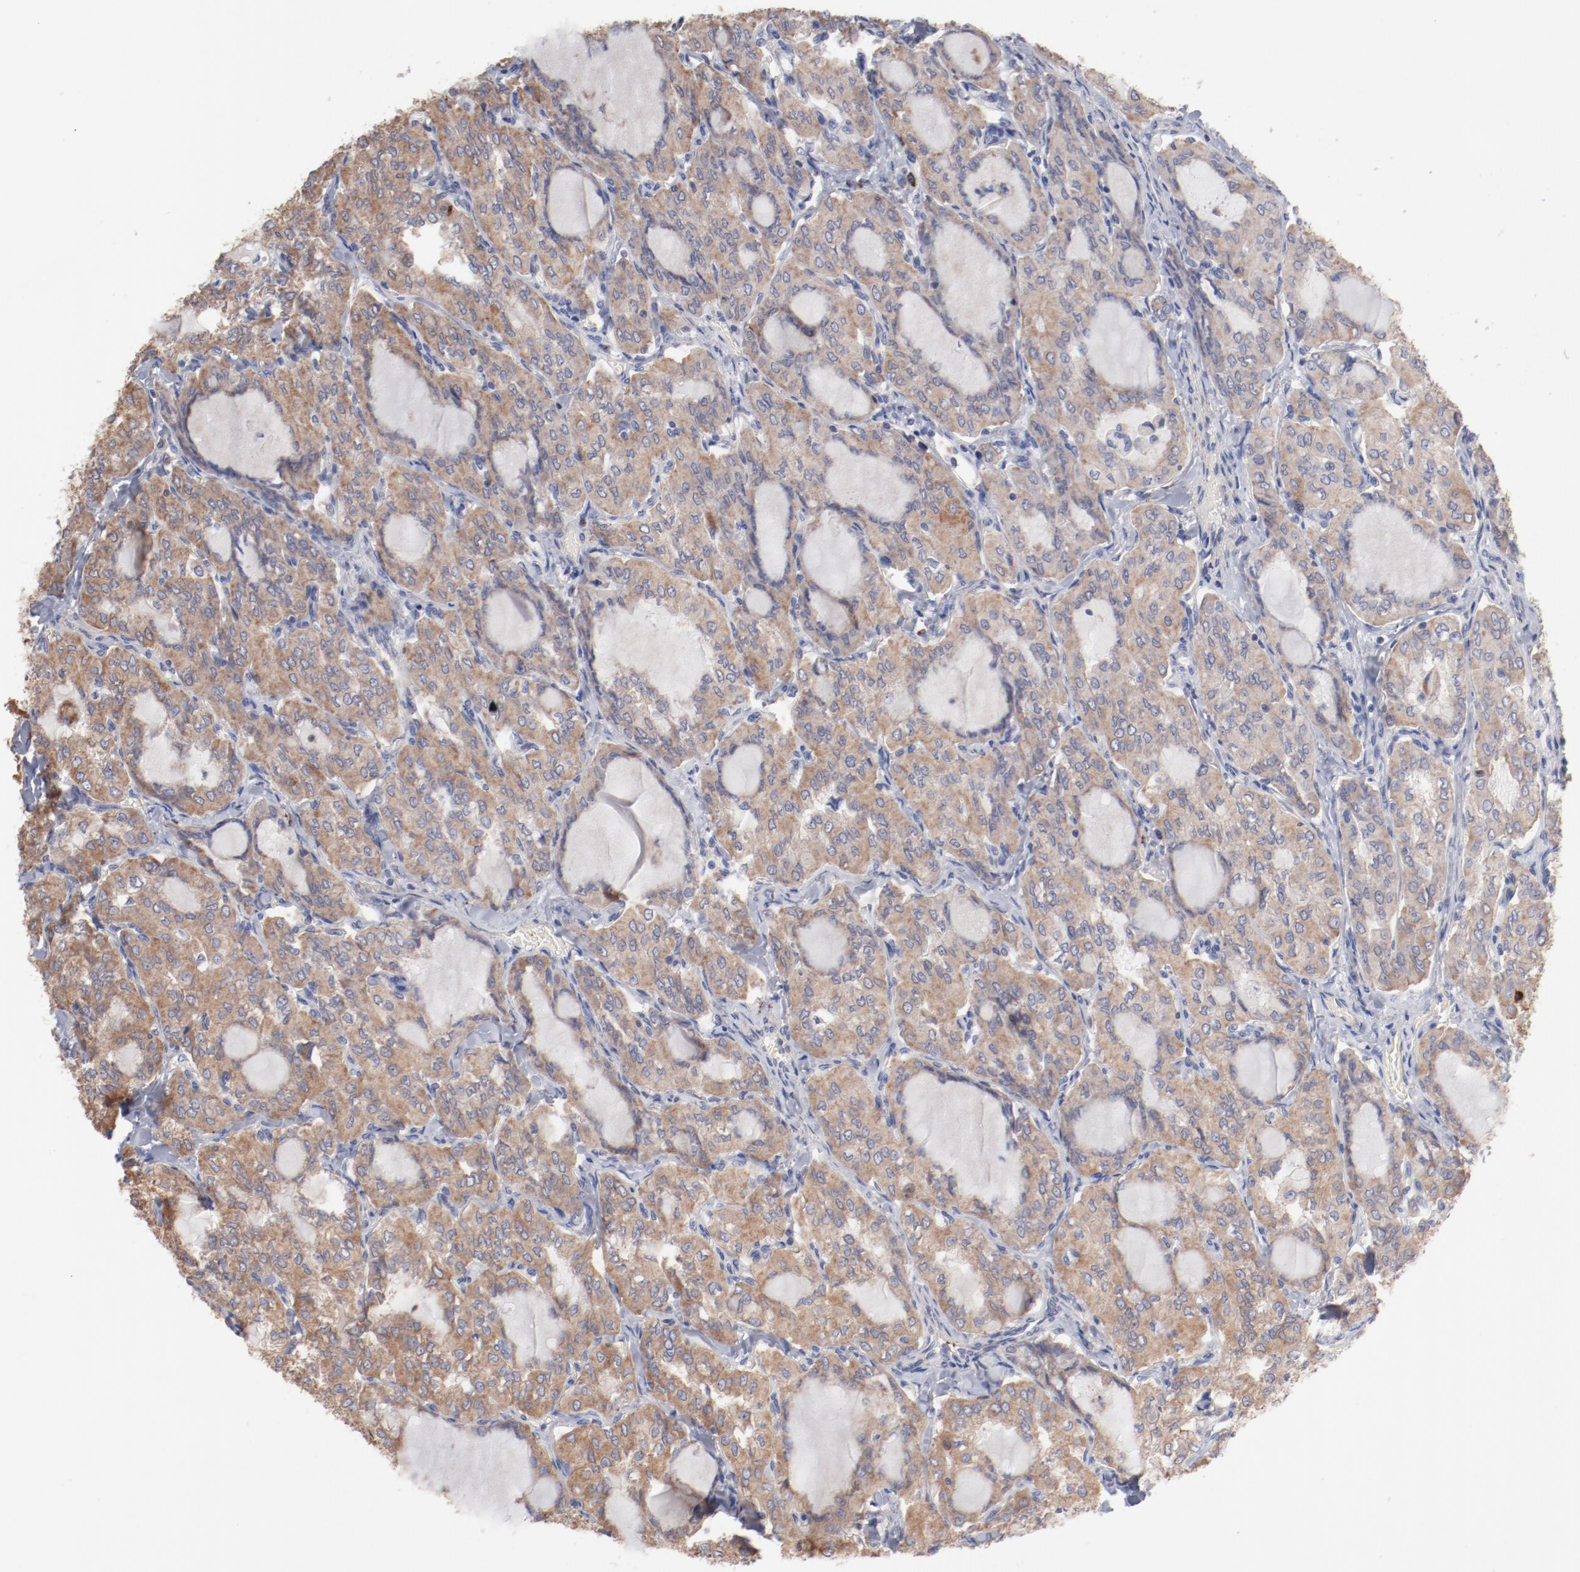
{"staining": {"intensity": "moderate", "quantity": ">75%", "location": "cytoplasmic/membranous"}, "tissue": "thyroid cancer", "cell_type": "Tumor cells", "image_type": "cancer", "snomed": [{"axis": "morphology", "description": "Papillary adenocarcinoma, NOS"}, {"axis": "topography", "description": "Thyroid gland"}], "caption": "Protein staining by IHC exhibits moderate cytoplasmic/membranous positivity in approximately >75% of tumor cells in thyroid cancer (papillary adenocarcinoma). The protein of interest is shown in brown color, while the nuclei are stained blue.", "gene": "PPFIBP2", "patient": {"sex": "male", "age": 20}}